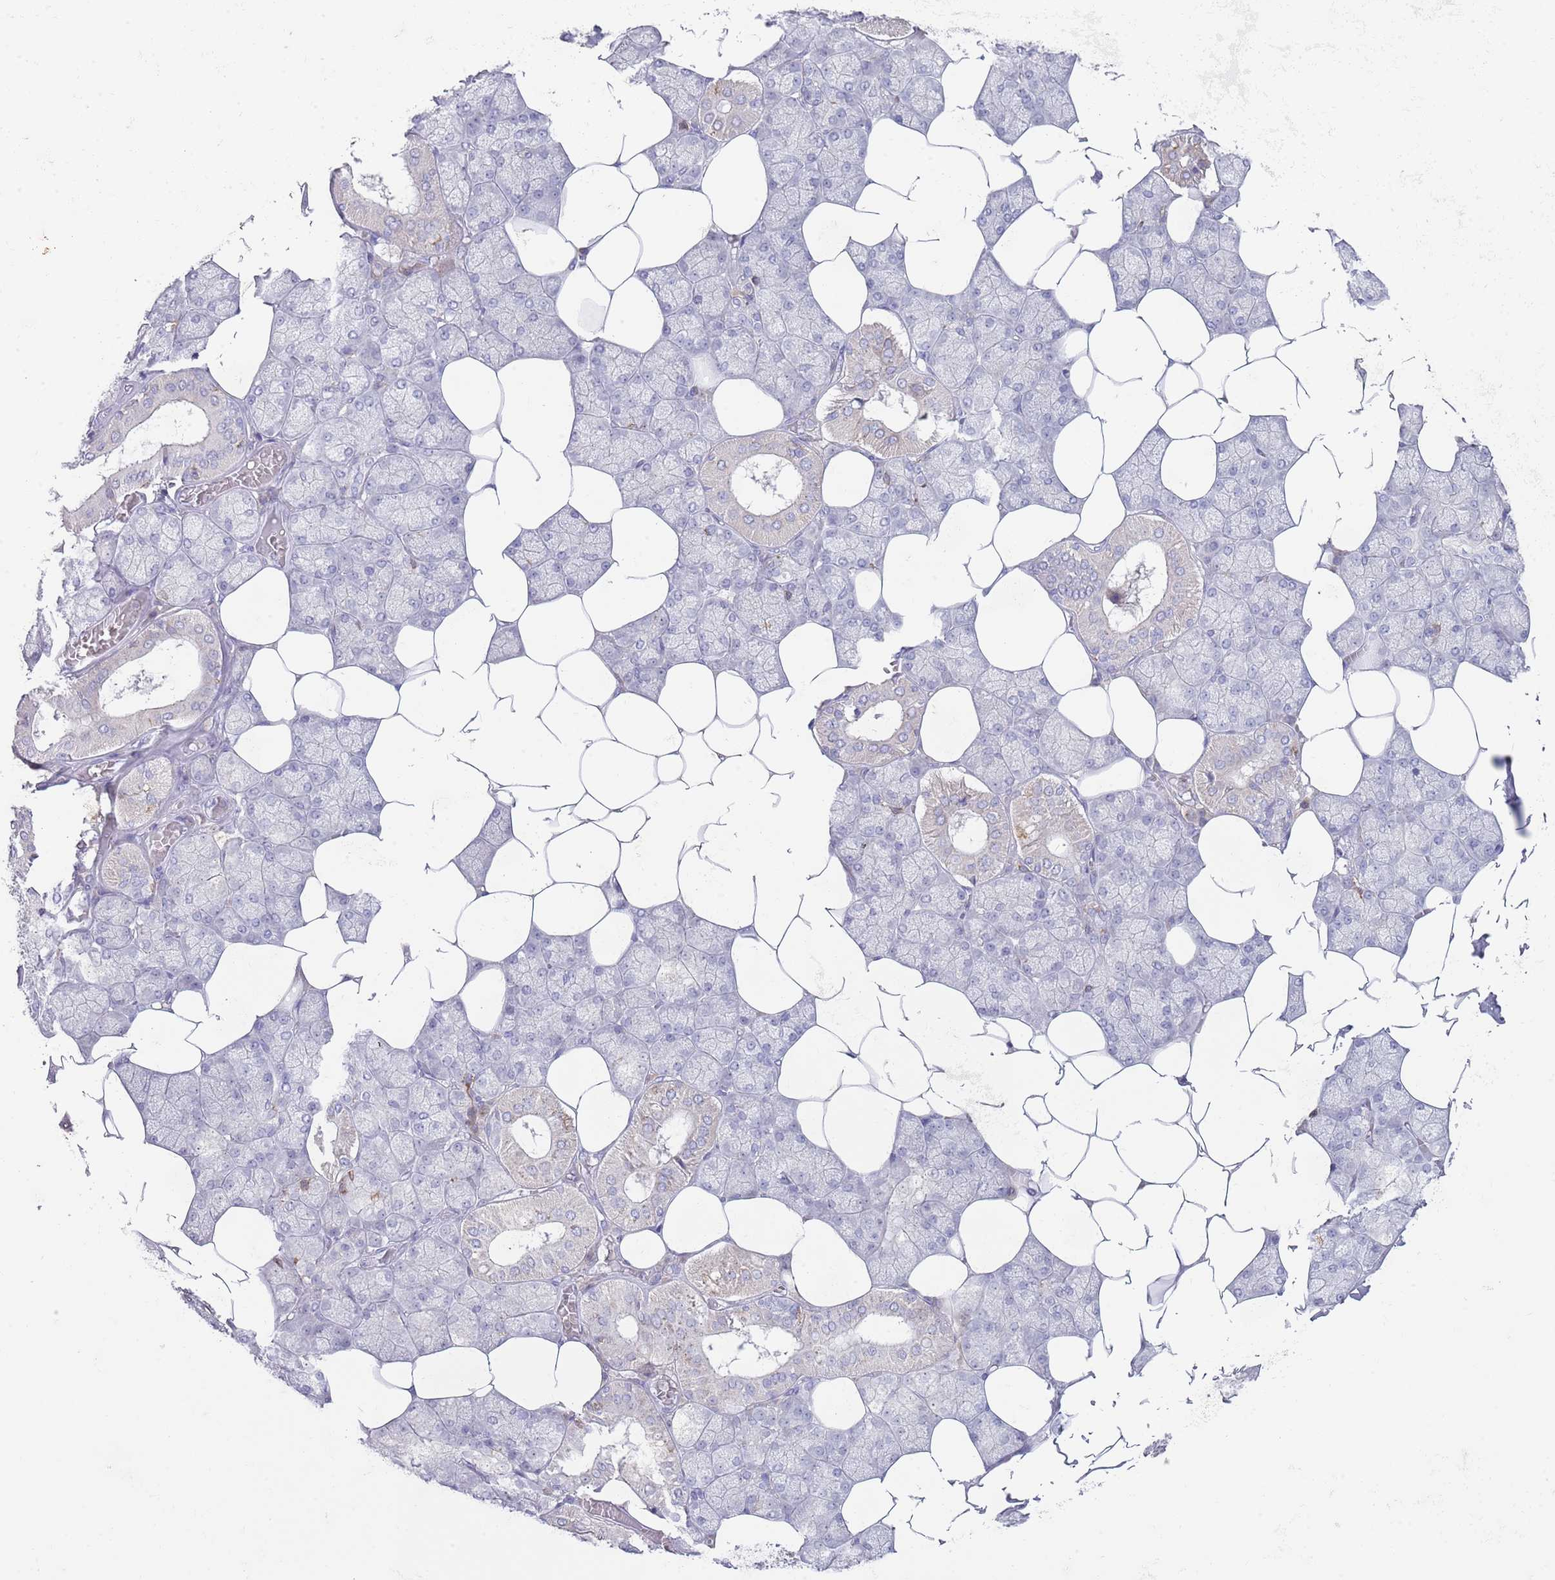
{"staining": {"intensity": "weak", "quantity": "<25%", "location": "cytoplasmic/membranous"}, "tissue": "salivary gland", "cell_type": "Glandular cells", "image_type": "normal", "snomed": [{"axis": "morphology", "description": "Normal tissue, NOS"}, {"axis": "topography", "description": "Salivary gland"}], "caption": "Glandular cells show no significant staining in normal salivary gland.", "gene": "LPXN", "patient": {"sex": "male", "age": 62}}